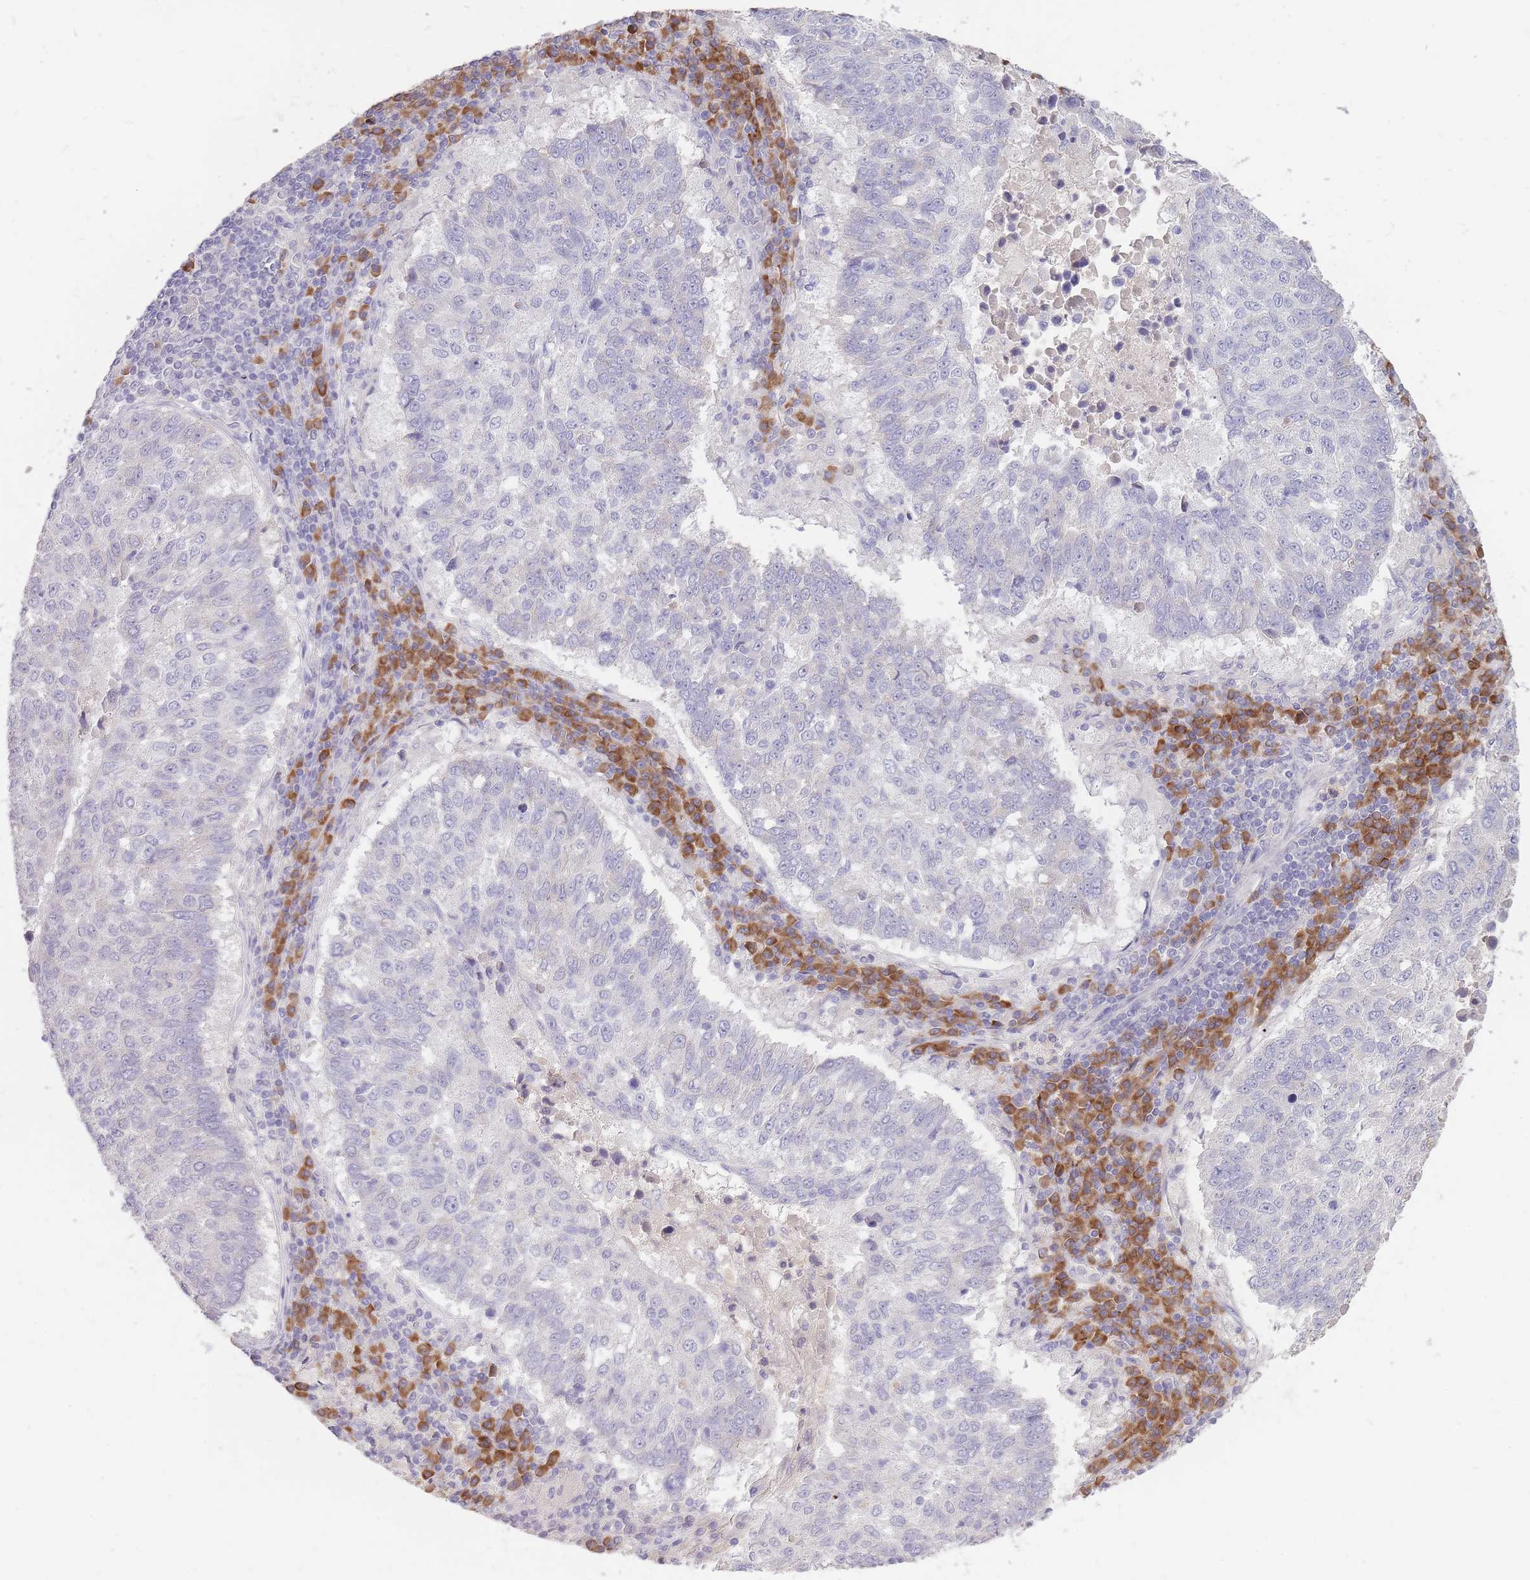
{"staining": {"intensity": "negative", "quantity": "none", "location": "none"}, "tissue": "lung cancer", "cell_type": "Tumor cells", "image_type": "cancer", "snomed": [{"axis": "morphology", "description": "Squamous cell carcinoma, NOS"}, {"axis": "topography", "description": "Lung"}], "caption": "Image shows no protein positivity in tumor cells of lung squamous cell carcinoma tissue.", "gene": "FRG2C", "patient": {"sex": "male", "age": 73}}